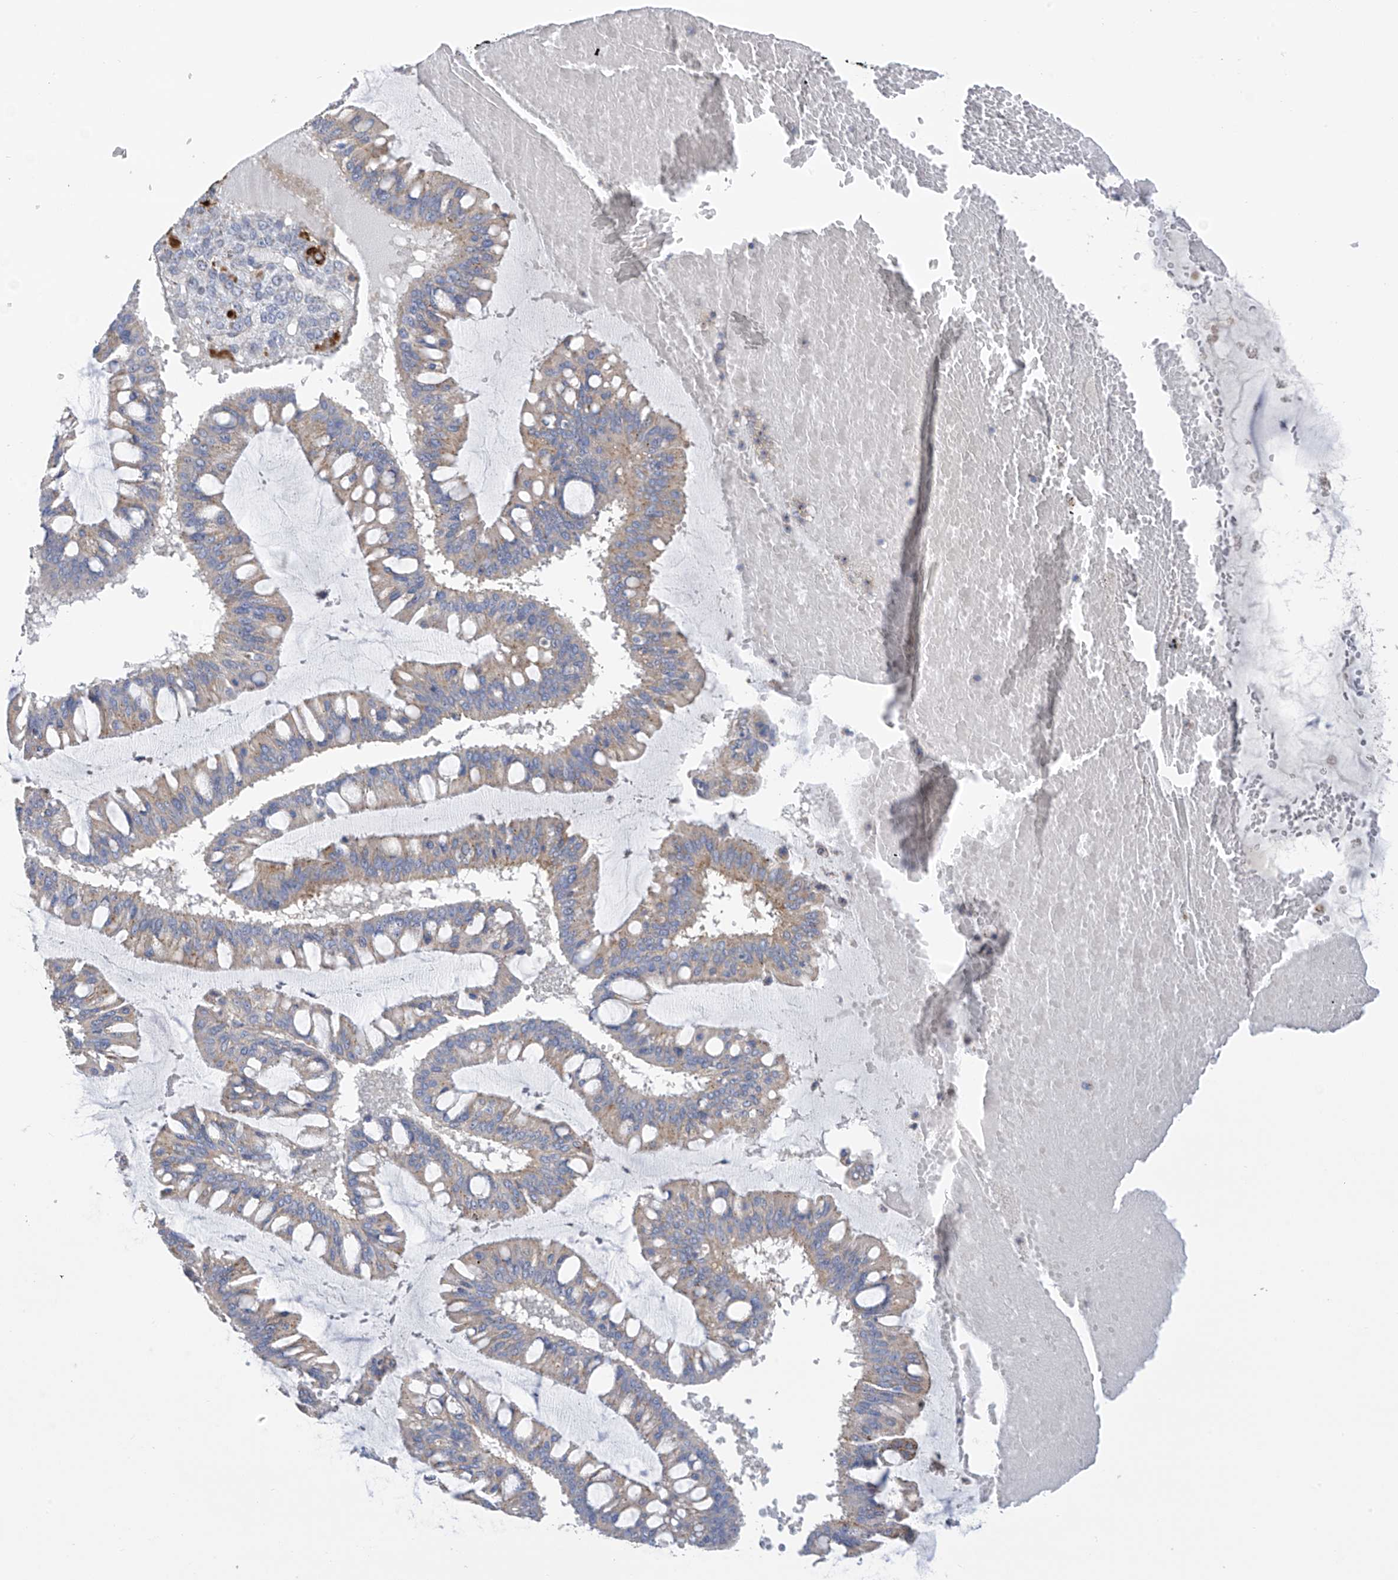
{"staining": {"intensity": "weak", "quantity": "25%-75%", "location": "cytoplasmic/membranous"}, "tissue": "ovarian cancer", "cell_type": "Tumor cells", "image_type": "cancer", "snomed": [{"axis": "morphology", "description": "Cystadenocarcinoma, mucinous, NOS"}, {"axis": "topography", "description": "Ovary"}], "caption": "This histopathology image demonstrates immunohistochemistry staining of human ovarian mucinous cystadenocarcinoma, with low weak cytoplasmic/membranous positivity in approximately 25%-75% of tumor cells.", "gene": "ITM2B", "patient": {"sex": "female", "age": 73}}